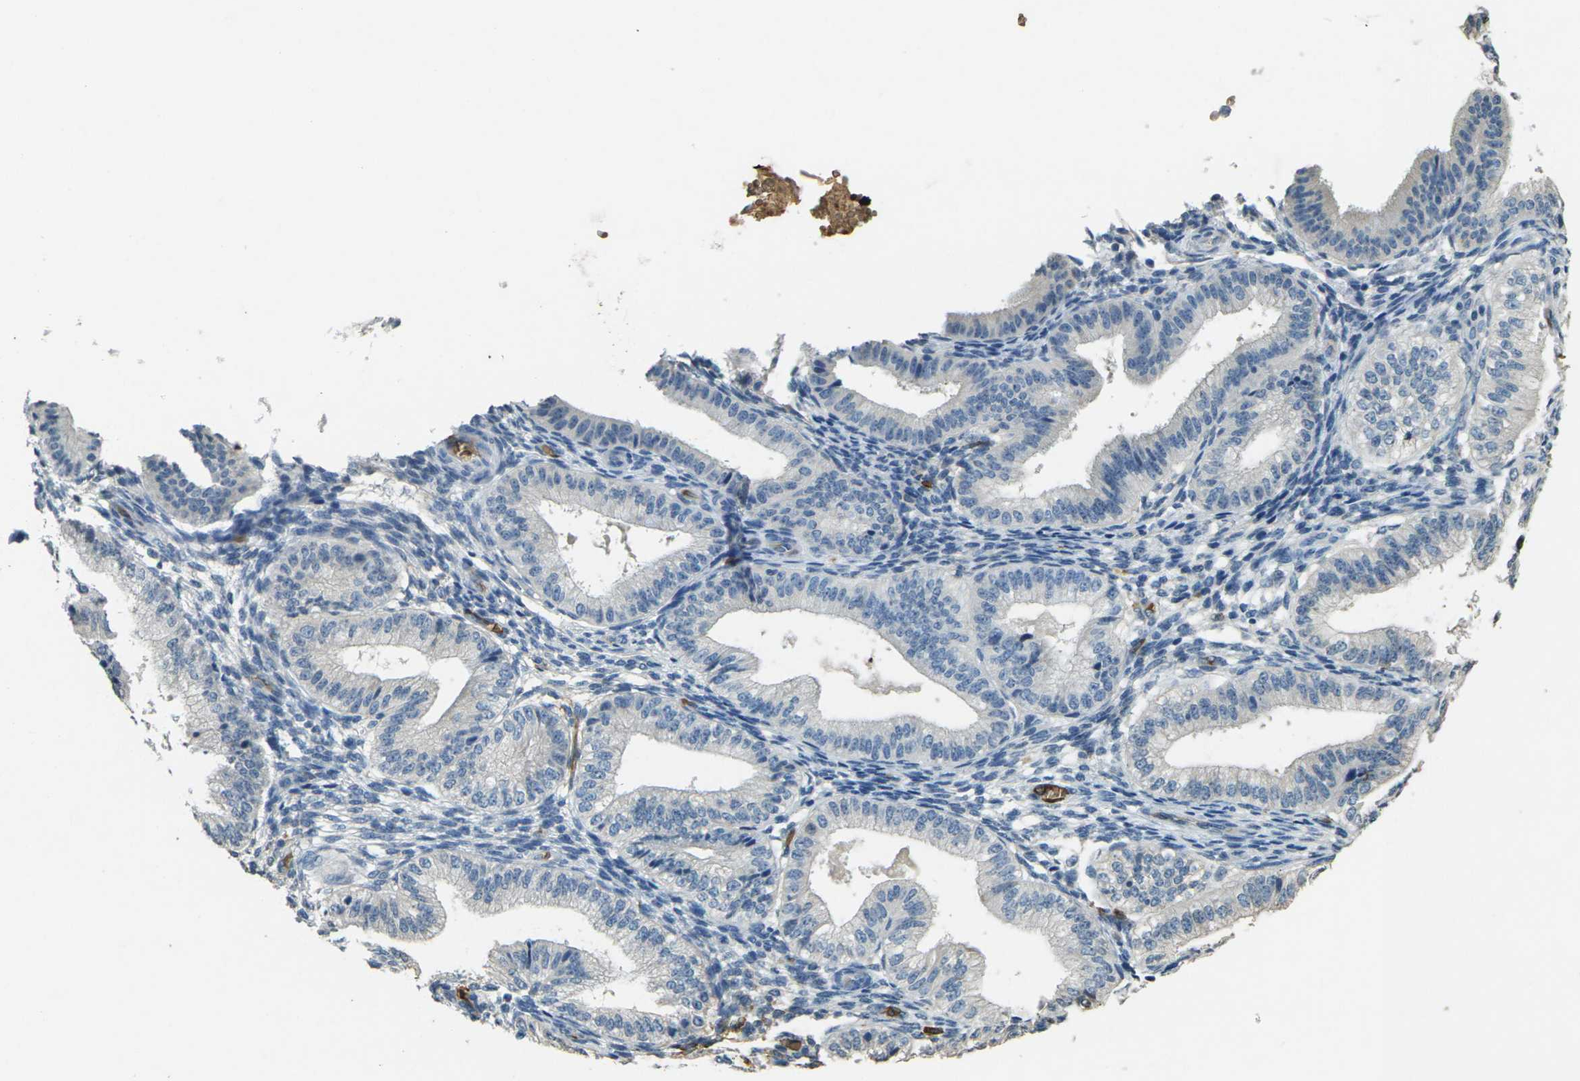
{"staining": {"intensity": "negative", "quantity": "none", "location": "none"}, "tissue": "endometrium", "cell_type": "Cells in endometrial stroma", "image_type": "normal", "snomed": [{"axis": "morphology", "description": "Normal tissue, NOS"}, {"axis": "topography", "description": "Endometrium"}], "caption": "DAB (3,3'-diaminobenzidine) immunohistochemical staining of benign human endometrium exhibits no significant positivity in cells in endometrial stroma. (DAB IHC with hematoxylin counter stain).", "gene": "HBB", "patient": {"sex": "female", "age": 39}}